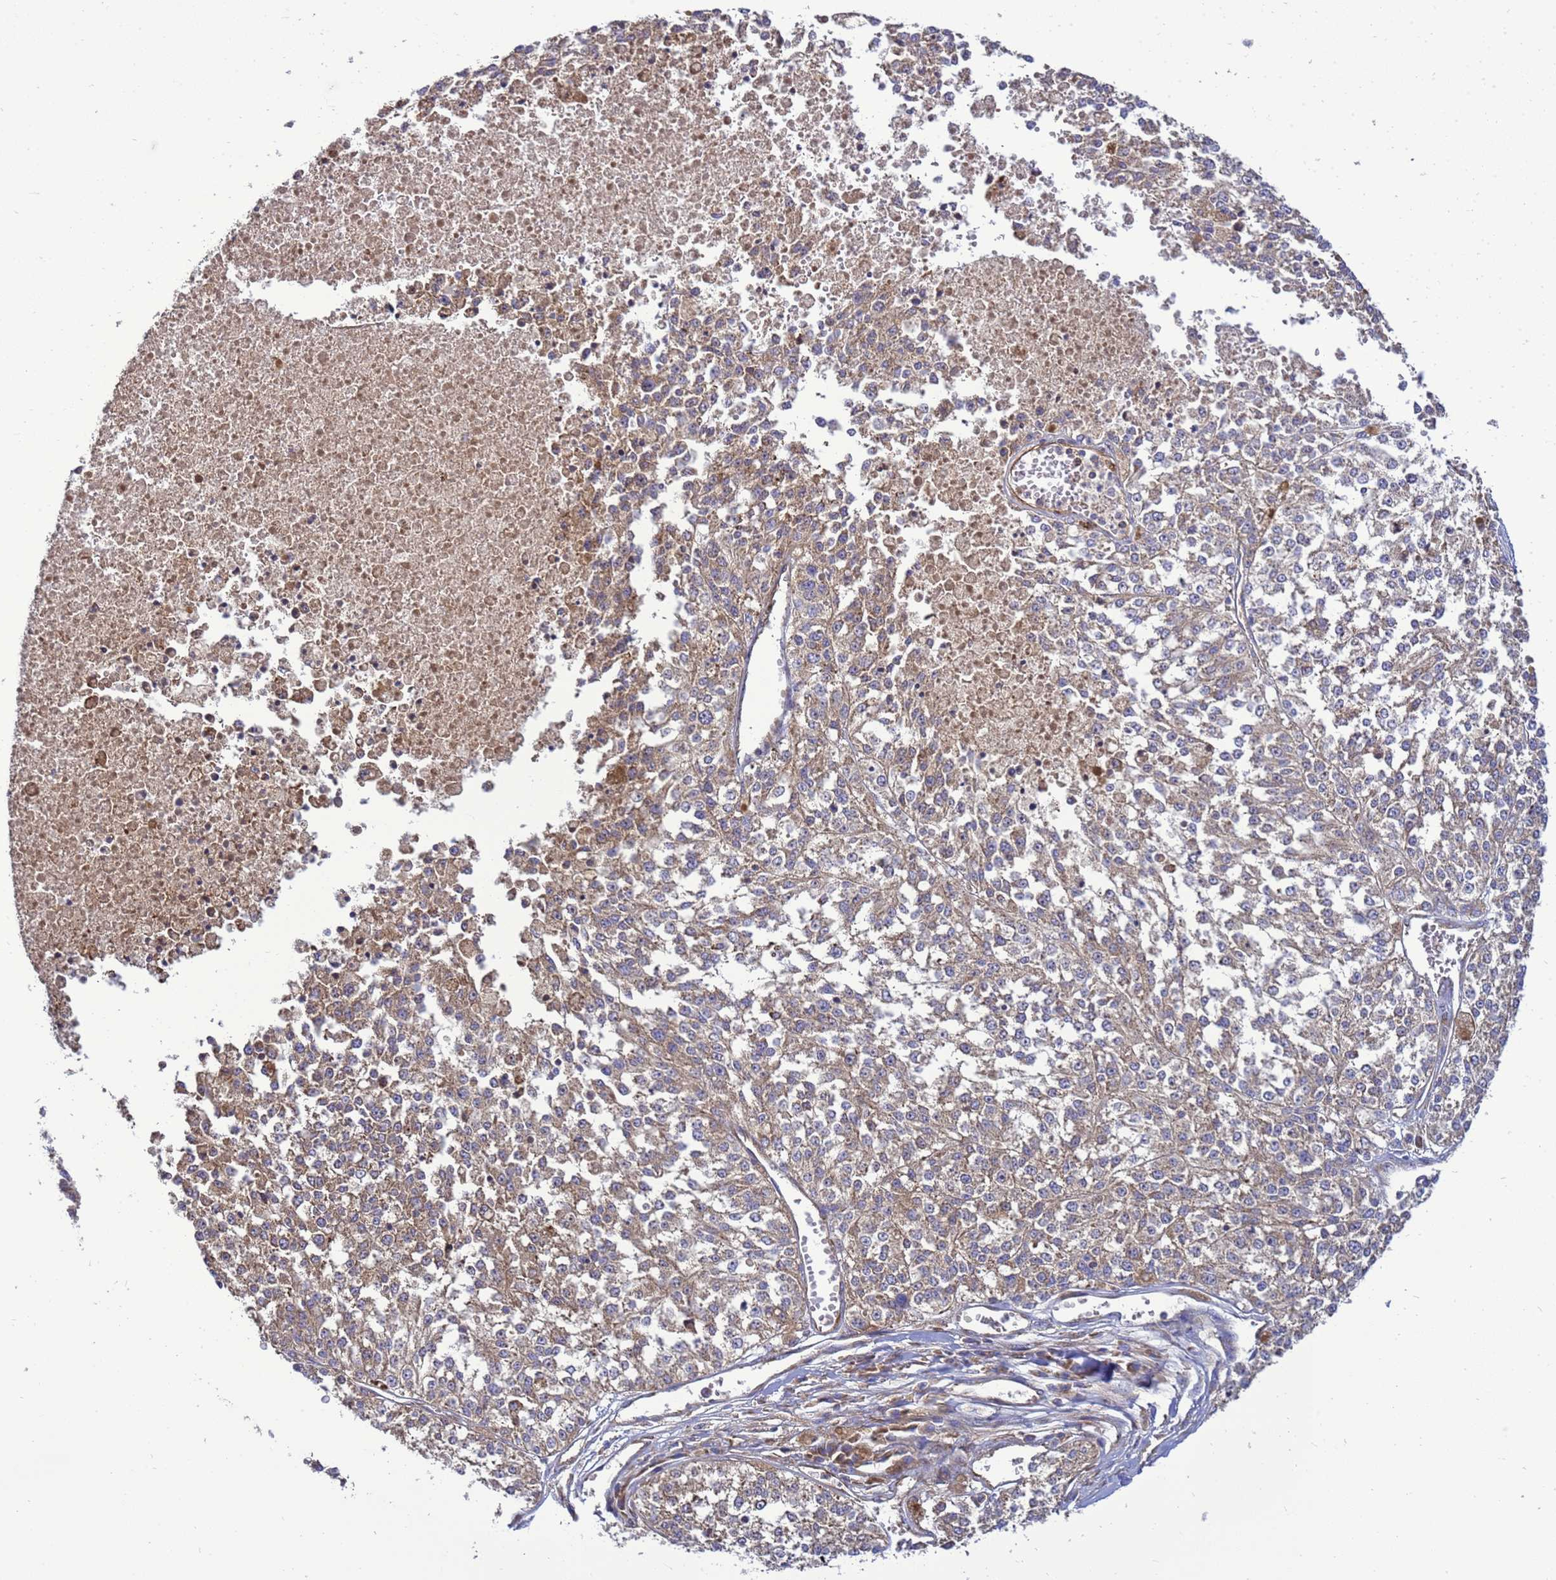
{"staining": {"intensity": "moderate", "quantity": ">75%", "location": "cytoplasmic/membranous"}, "tissue": "melanoma", "cell_type": "Tumor cells", "image_type": "cancer", "snomed": [{"axis": "morphology", "description": "Malignant melanoma, NOS"}, {"axis": "topography", "description": "Skin"}], "caption": "IHC of melanoma displays medium levels of moderate cytoplasmic/membranous staining in approximately >75% of tumor cells.", "gene": "BECN1", "patient": {"sex": "female", "age": 64}}